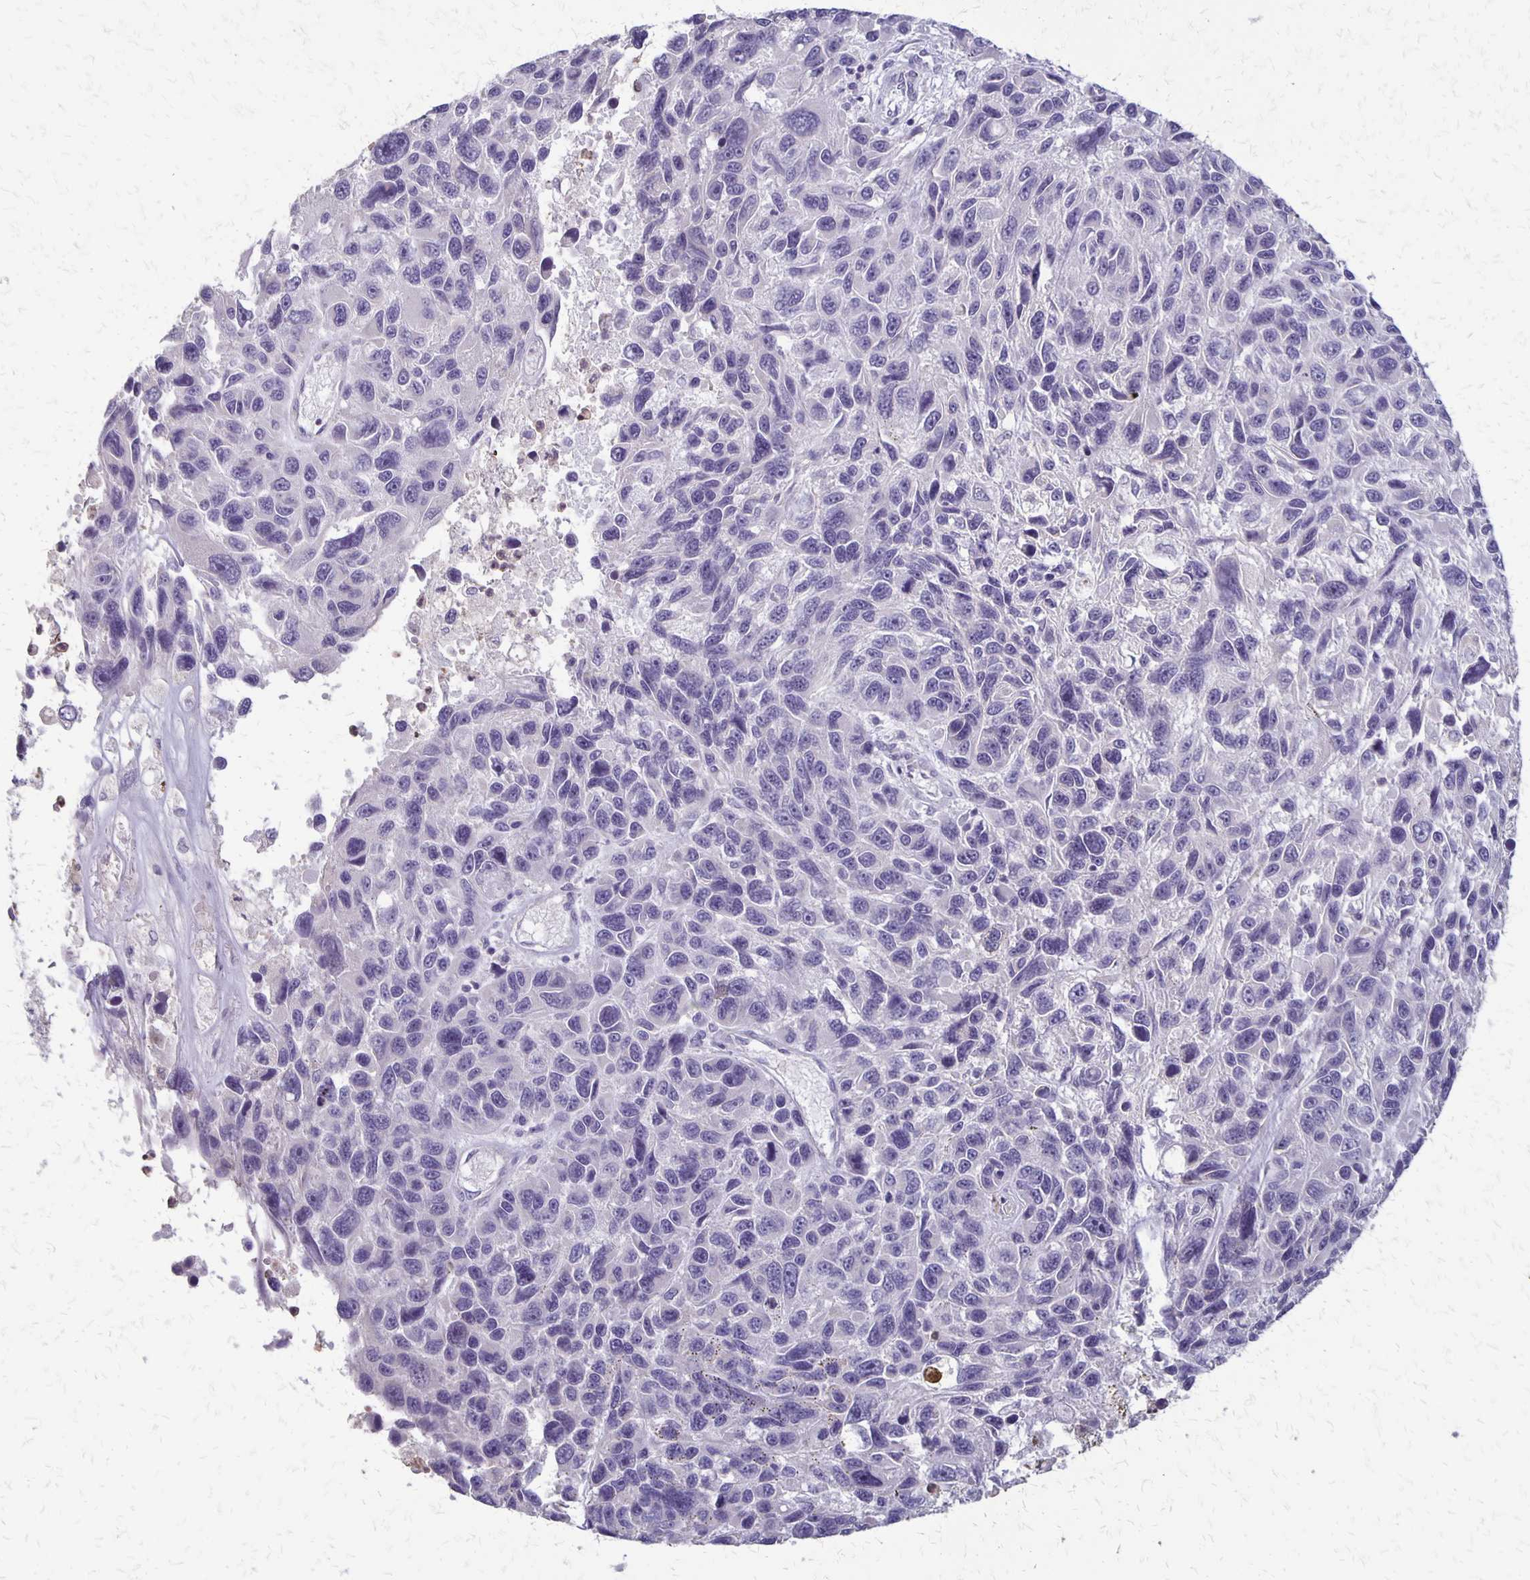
{"staining": {"intensity": "negative", "quantity": "none", "location": "none"}, "tissue": "melanoma", "cell_type": "Tumor cells", "image_type": "cancer", "snomed": [{"axis": "morphology", "description": "Malignant melanoma, NOS"}, {"axis": "topography", "description": "Skin"}], "caption": "Malignant melanoma stained for a protein using IHC exhibits no expression tumor cells.", "gene": "SEPTIN5", "patient": {"sex": "male", "age": 53}}